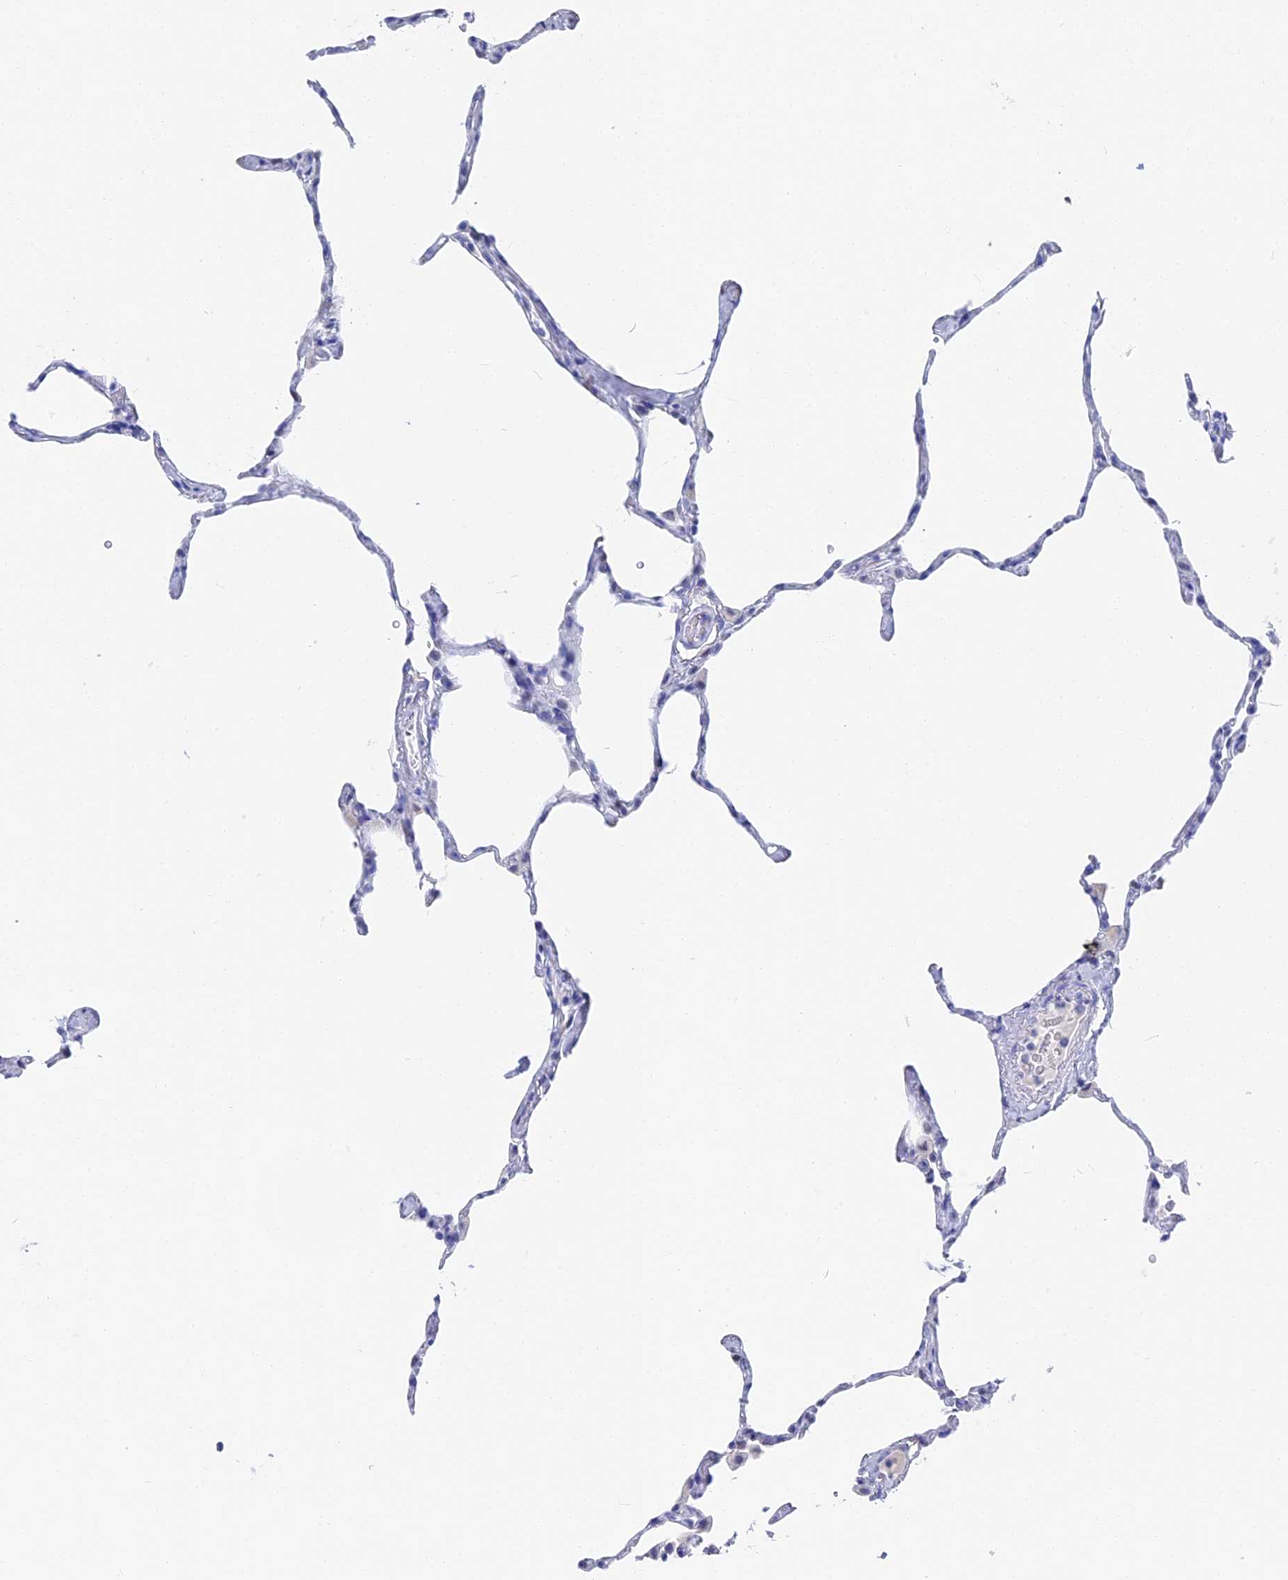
{"staining": {"intensity": "negative", "quantity": "none", "location": "none"}, "tissue": "lung", "cell_type": "Alveolar cells", "image_type": "normal", "snomed": [{"axis": "morphology", "description": "Normal tissue, NOS"}, {"axis": "topography", "description": "Lung"}], "caption": "IHC of normal lung shows no positivity in alveolar cells. The staining is performed using DAB brown chromogen with nuclei counter-stained in using hematoxylin.", "gene": "VPS33B", "patient": {"sex": "male", "age": 65}}